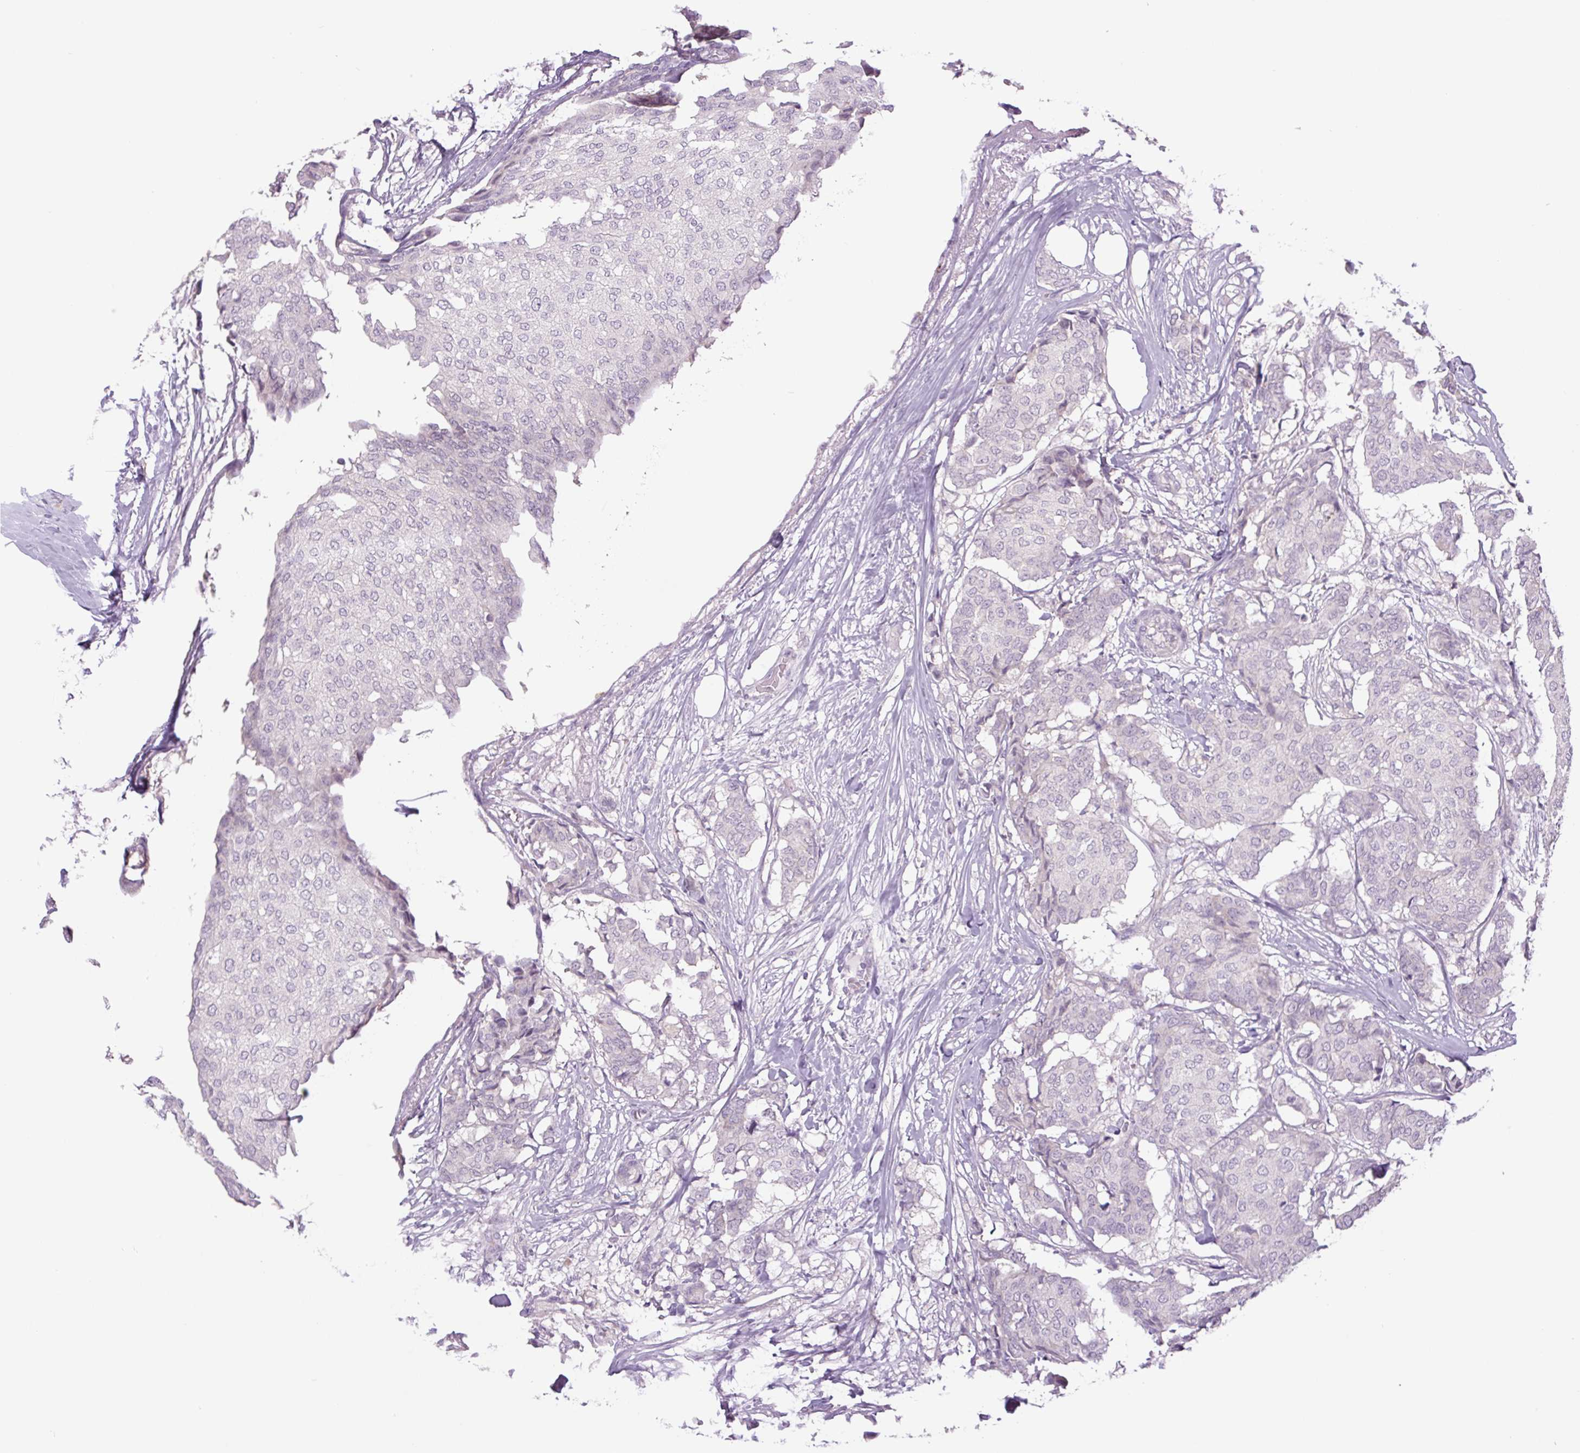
{"staining": {"intensity": "negative", "quantity": "none", "location": "none"}, "tissue": "breast cancer", "cell_type": "Tumor cells", "image_type": "cancer", "snomed": [{"axis": "morphology", "description": "Duct carcinoma"}, {"axis": "topography", "description": "Breast"}], "caption": "An immunohistochemistry (IHC) micrograph of intraductal carcinoma (breast) is shown. There is no staining in tumor cells of intraductal carcinoma (breast).", "gene": "MINK1", "patient": {"sex": "female", "age": 75}}